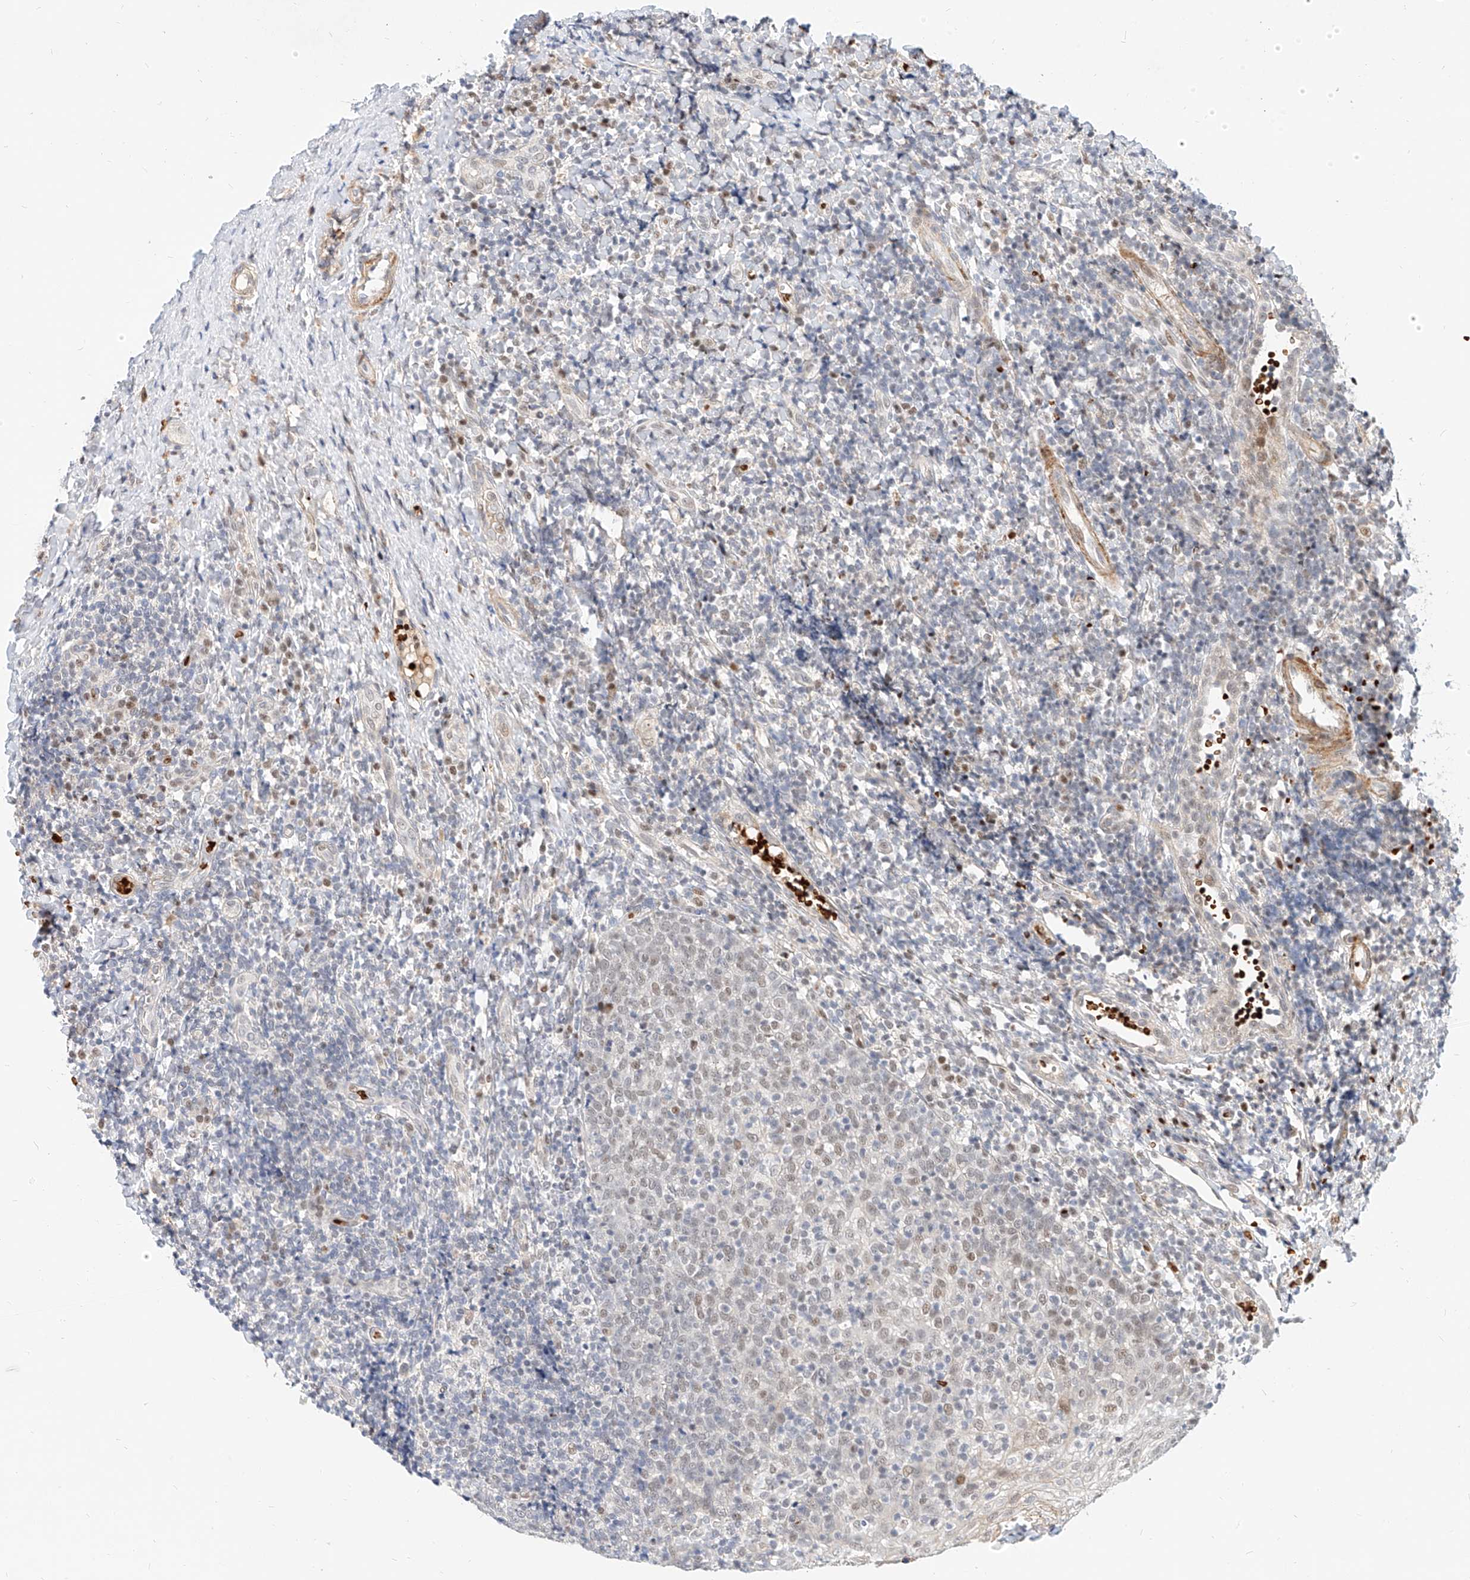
{"staining": {"intensity": "negative", "quantity": "none", "location": "none"}, "tissue": "tonsil", "cell_type": "Germinal center cells", "image_type": "normal", "snomed": [{"axis": "morphology", "description": "Normal tissue, NOS"}, {"axis": "topography", "description": "Tonsil"}], "caption": "DAB immunohistochemical staining of normal human tonsil exhibits no significant staining in germinal center cells.", "gene": "CBX8", "patient": {"sex": "female", "age": 19}}